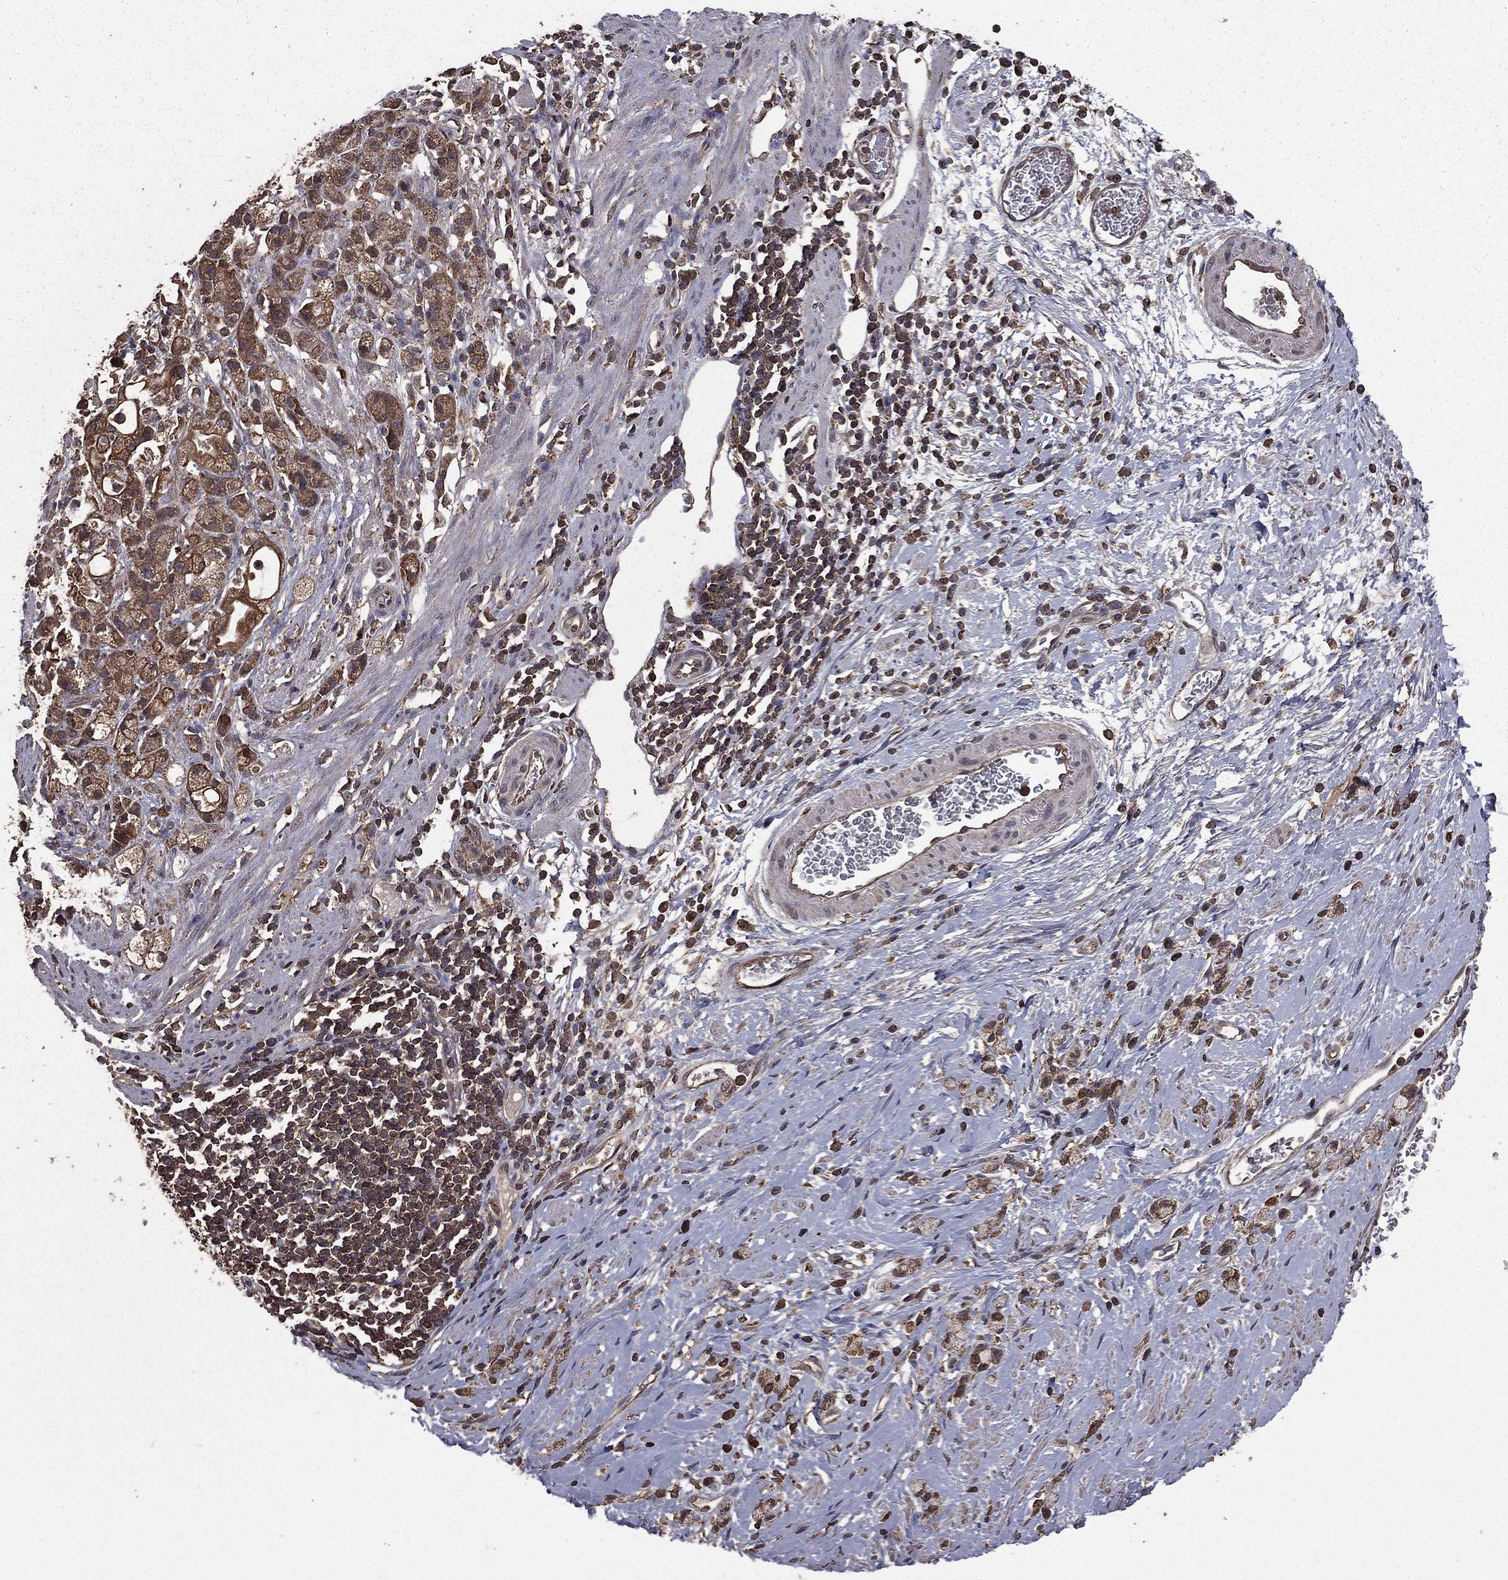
{"staining": {"intensity": "moderate", "quantity": "<25%", "location": "cytoplasmic/membranous"}, "tissue": "stomach cancer", "cell_type": "Tumor cells", "image_type": "cancer", "snomed": [{"axis": "morphology", "description": "Adenocarcinoma, NOS"}, {"axis": "topography", "description": "Stomach"}], "caption": "A high-resolution histopathology image shows IHC staining of stomach cancer (adenocarcinoma), which shows moderate cytoplasmic/membranous staining in approximately <25% of tumor cells.", "gene": "BIRC6", "patient": {"sex": "male", "age": 58}}